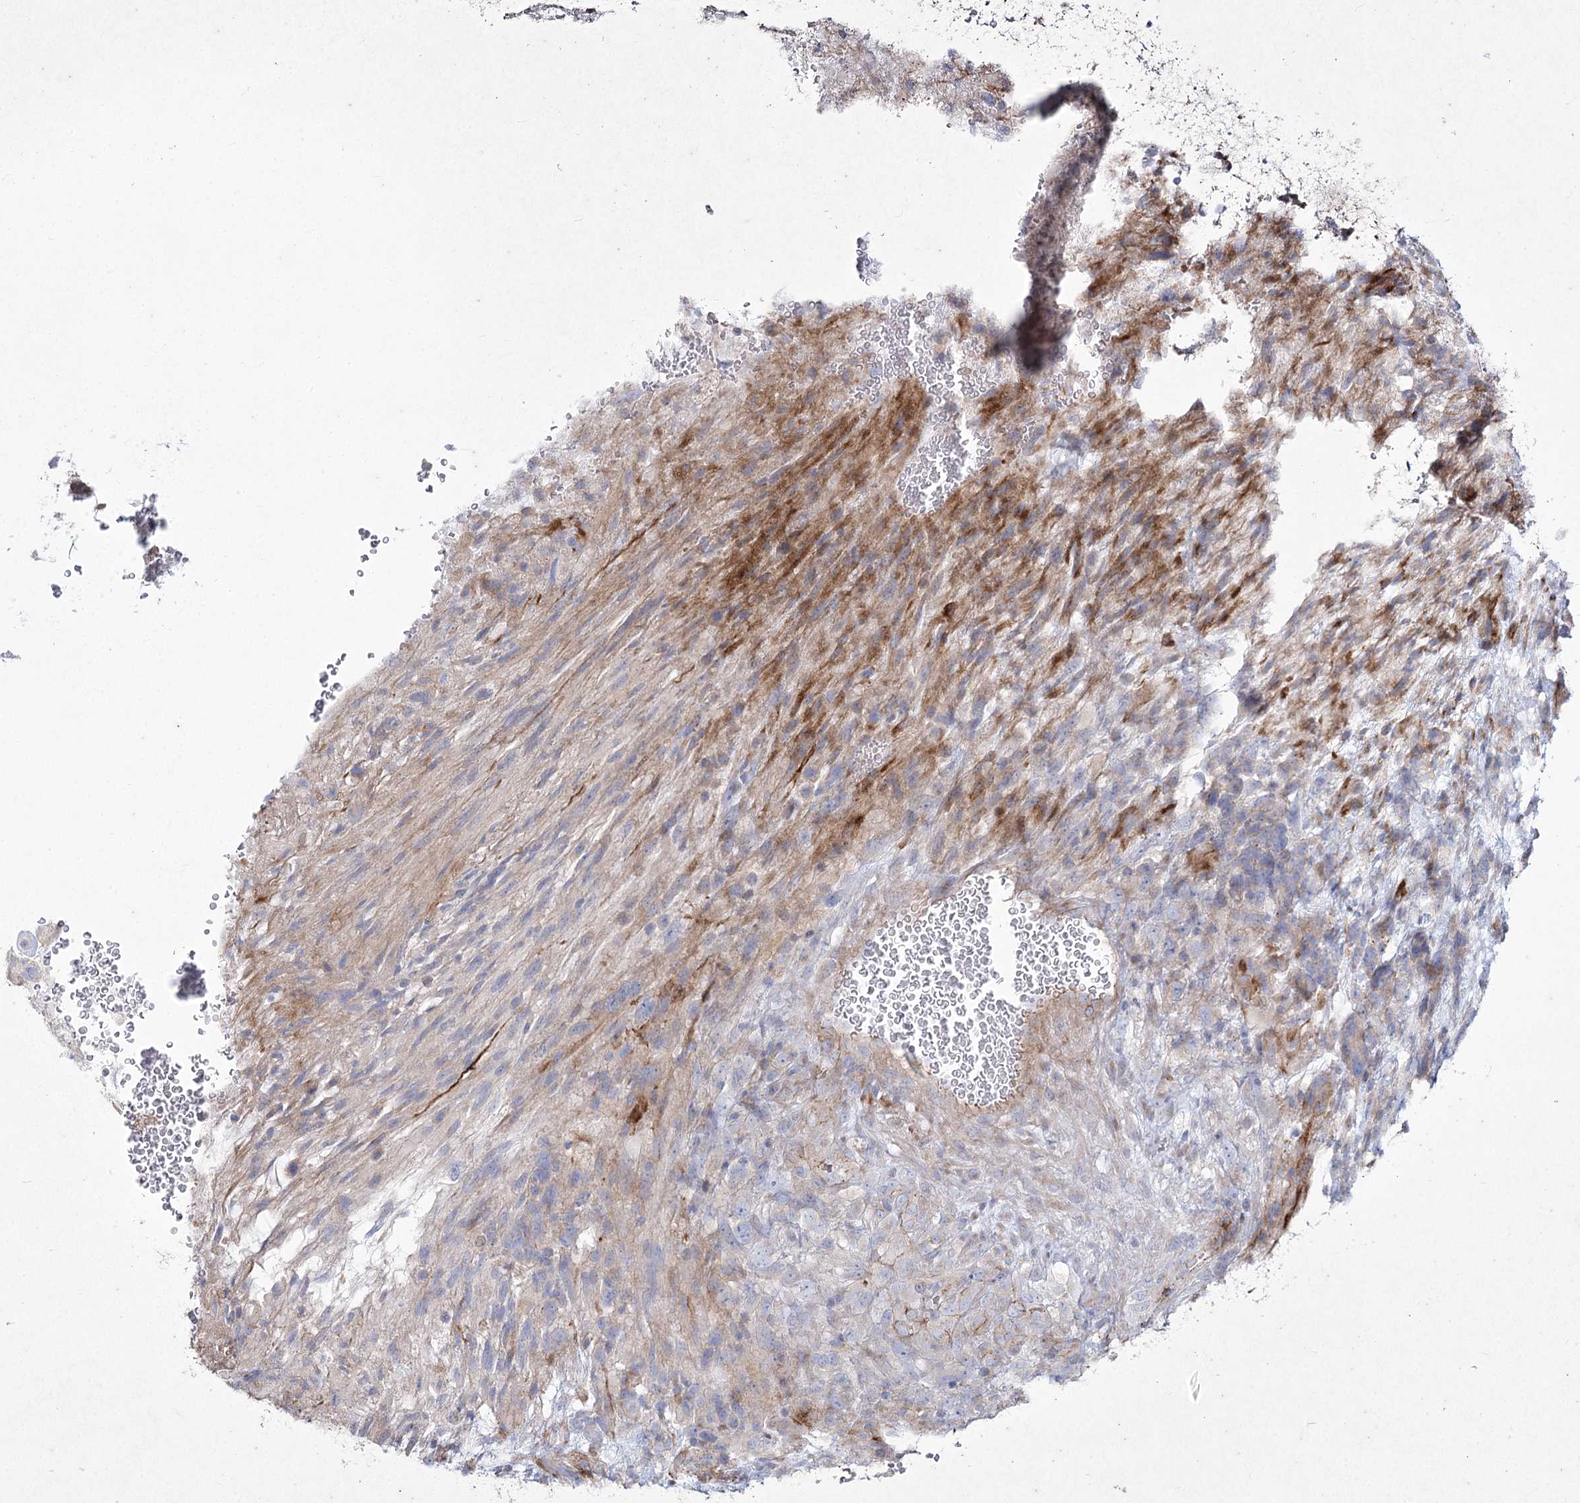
{"staining": {"intensity": "negative", "quantity": "none", "location": "none"}, "tissue": "glioma", "cell_type": "Tumor cells", "image_type": "cancer", "snomed": [{"axis": "morphology", "description": "Glioma, malignant, High grade"}, {"axis": "topography", "description": "Brain"}], "caption": "This image is of glioma stained with IHC to label a protein in brown with the nuclei are counter-stained blue. There is no positivity in tumor cells.", "gene": "LDLRAD3", "patient": {"sex": "male", "age": 61}}